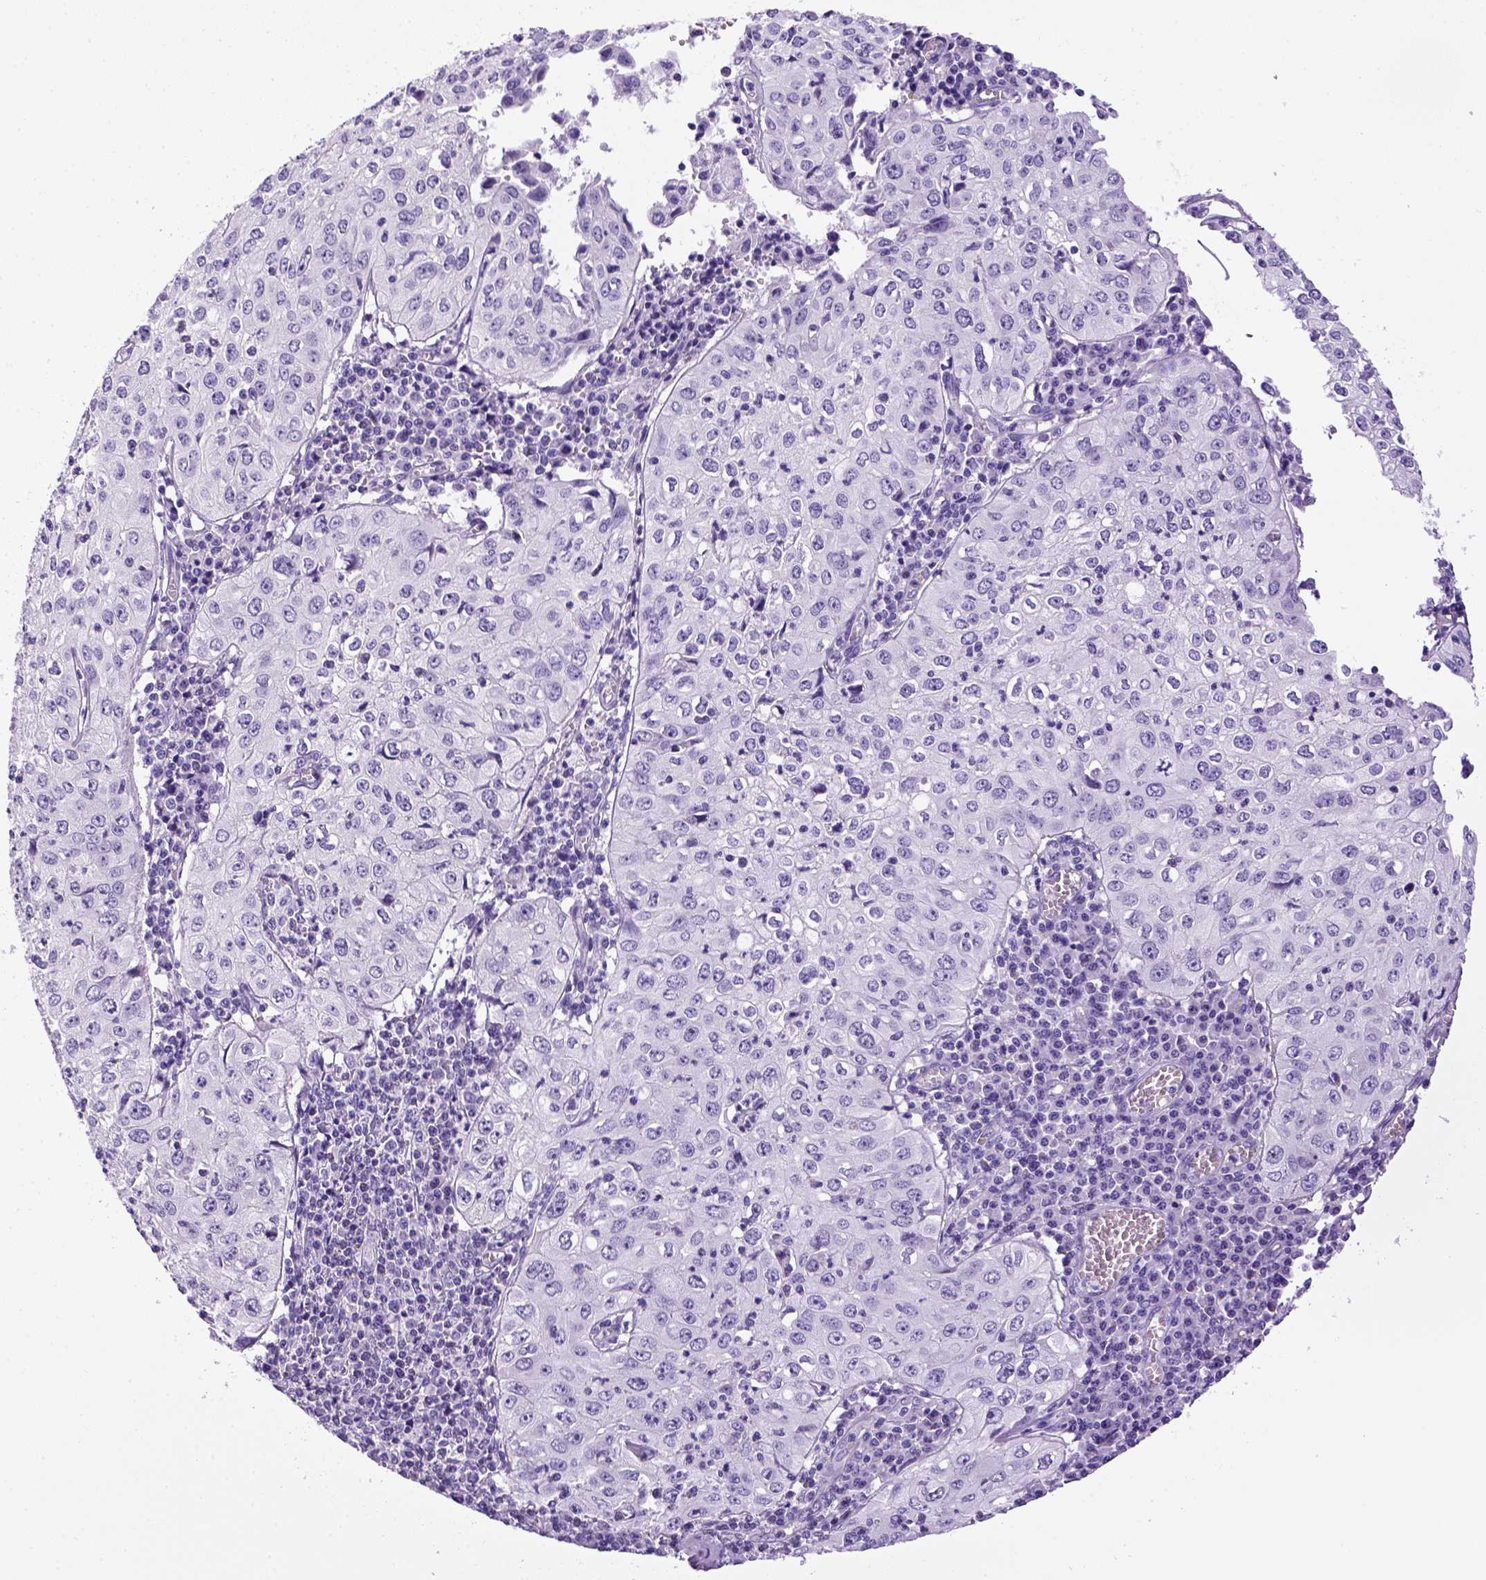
{"staining": {"intensity": "negative", "quantity": "none", "location": "none"}, "tissue": "cervical cancer", "cell_type": "Tumor cells", "image_type": "cancer", "snomed": [{"axis": "morphology", "description": "Squamous cell carcinoma, NOS"}, {"axis": "topography", "description": "Cervix"}], "caption": "Tumor cells are negative for protein expression in human cervical squamous cell carcinoma.", "gene": "SGCG", "patient": {"sex": "female", "age": 24}}